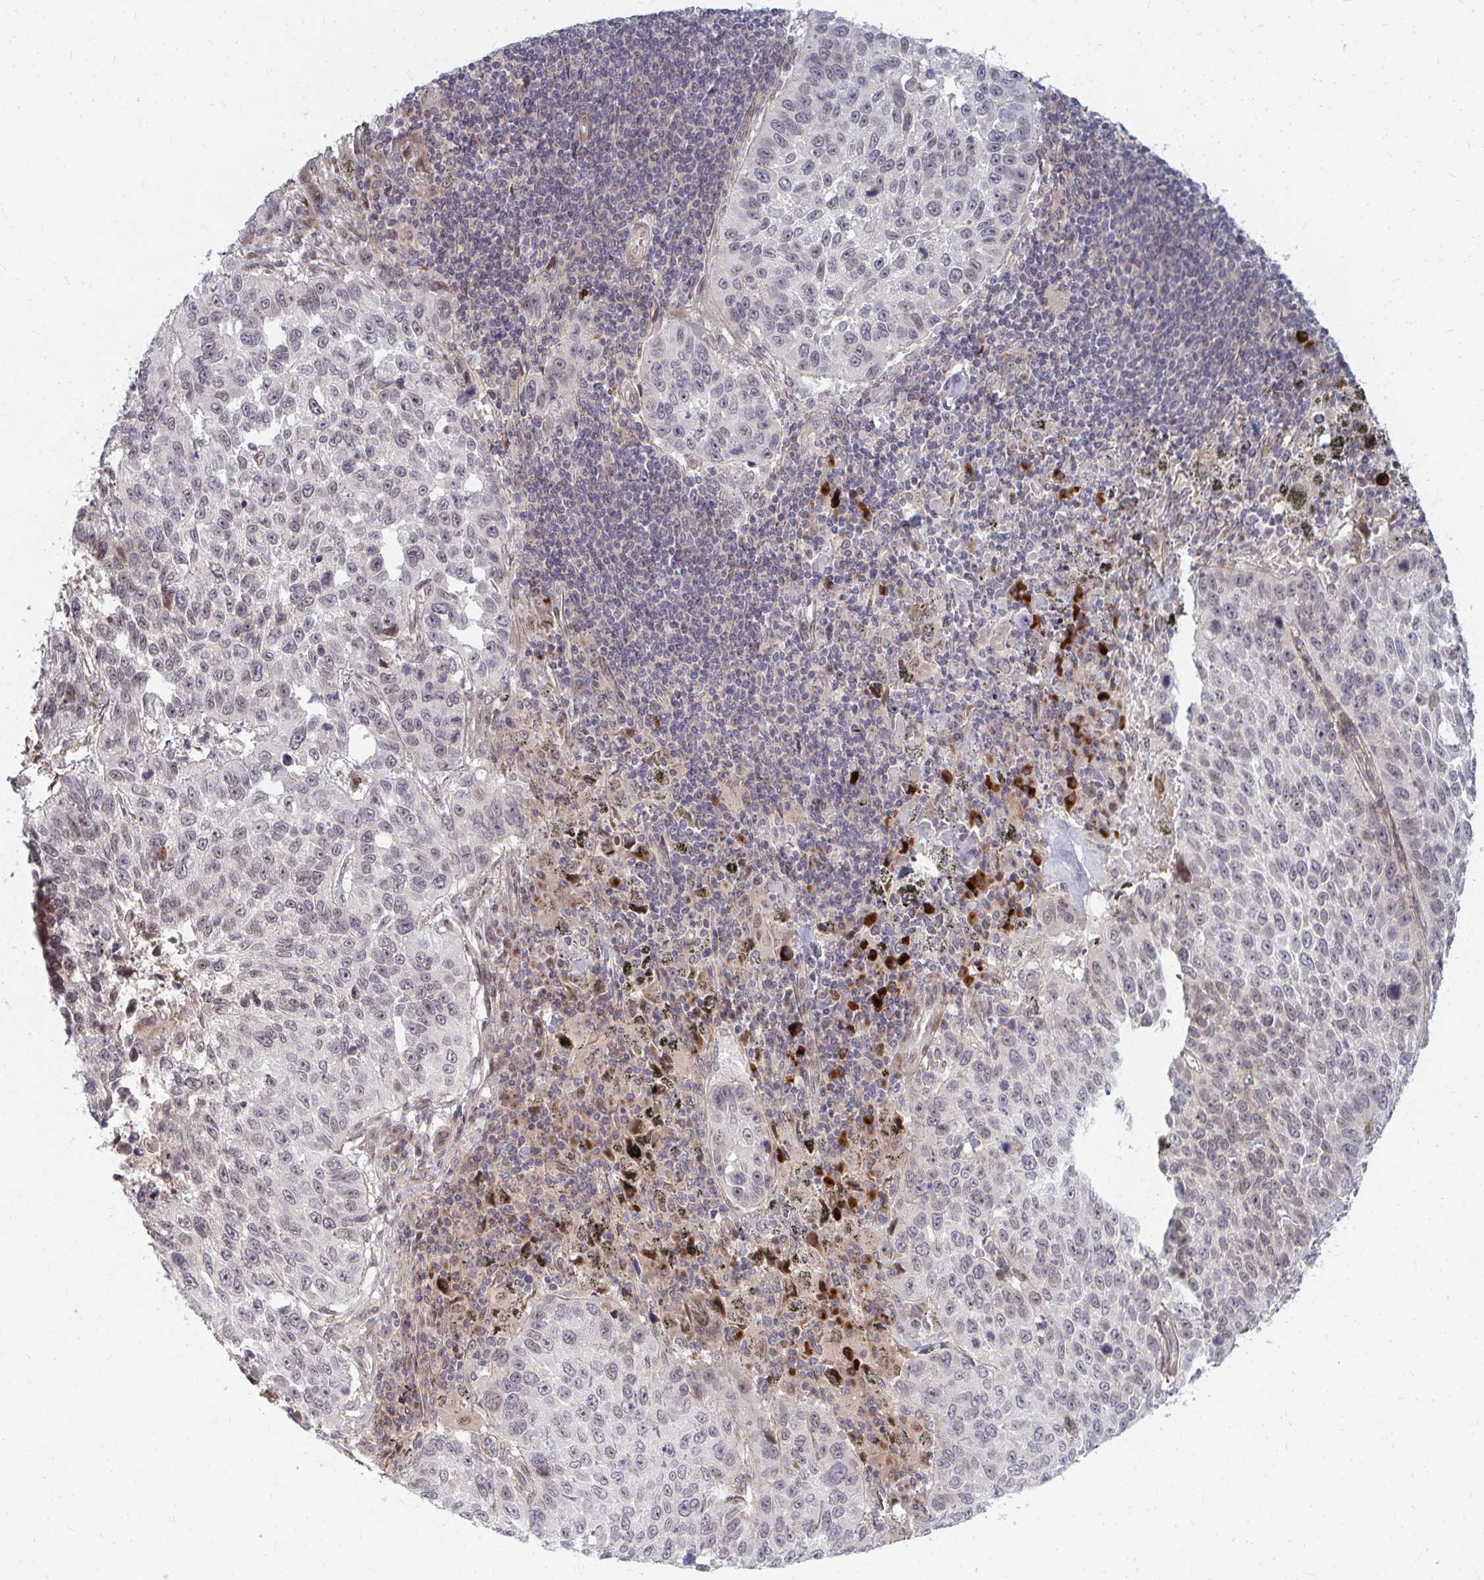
{"staining": {"intensity": "negative", "quantity": "none", "location": "none"}, "tissue": "lung cancer", "cell_type": "Tumor cells", "image_type": "cancer", "snomed": [{"axis": "morphology", "description": "Squamous cell carcinoma, NOS"}, {"axis": "topography", "description": "Lung"}], "caption": "DAB (3,3'-diaminobenzidine) immunohistochemical staining of lung cancer exhibits no significant staining in tumor cells. The staining was performed using DAB (3,3'-diaminobenzidine) to visualize the protein expression in brown, while the nuclei were stained in blue with hematoxylin (Magnification: 20x).", "gene": "ZNF285", "patient": {"sex": "male", "age": 62}}